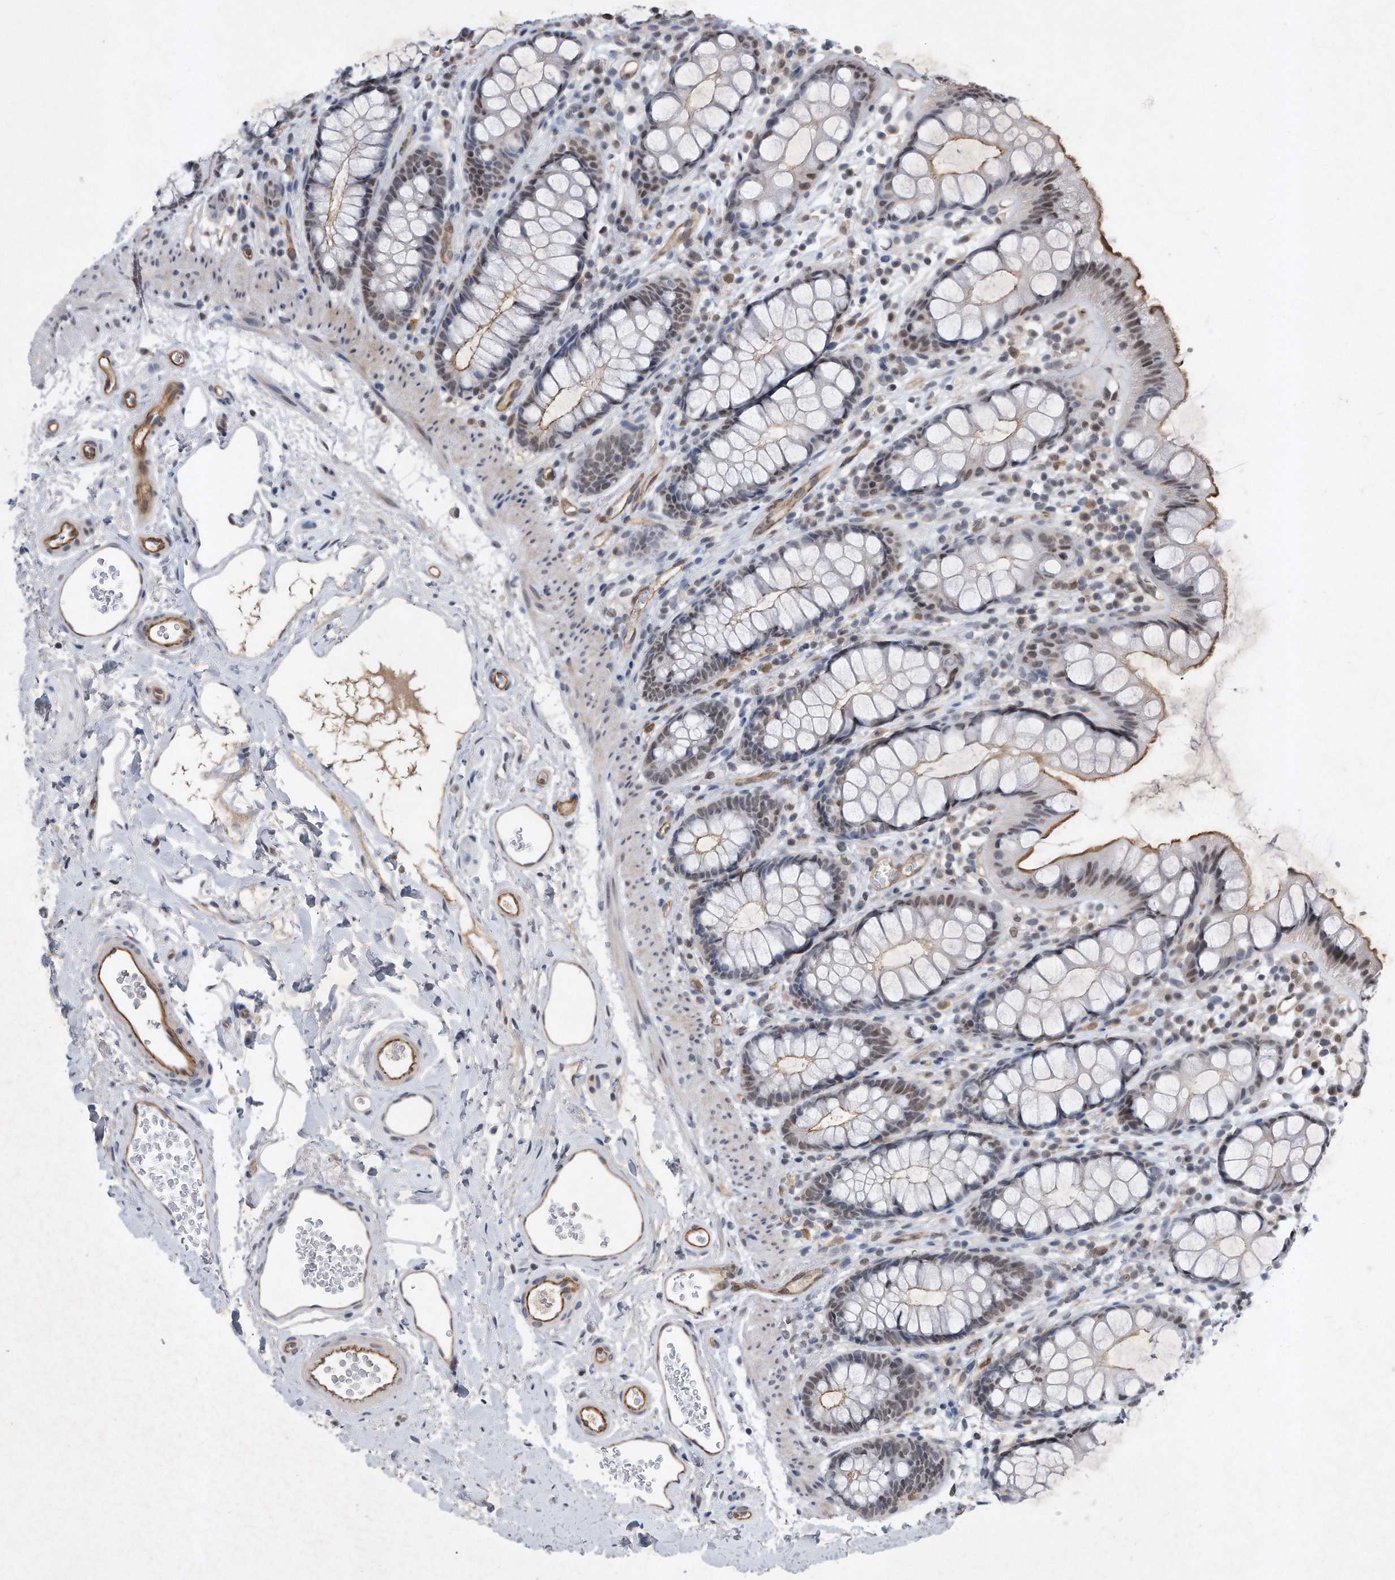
{"staining": {"intensity": "moderate", "quantity": "<25%", "location": "cytoplasmic/membranous,nuclear"}, "tissue": "rectum", "cell_type": "Glandular cells", "image_type": "normal", "snomed": [{"axis": "morphology", "description": "Normal tissue, NOS"}, {"axis": "topography", "description": "Rectum"}], "caption": "Immunohistochemical staining of benign rectum shows <25% levels of moderate cytoplasmic/membranous,nuclear protein expression in approximately <25% of glandular cells.", "gene": "TP53INP1", "patient": {"sex": "female", "age": 65}}